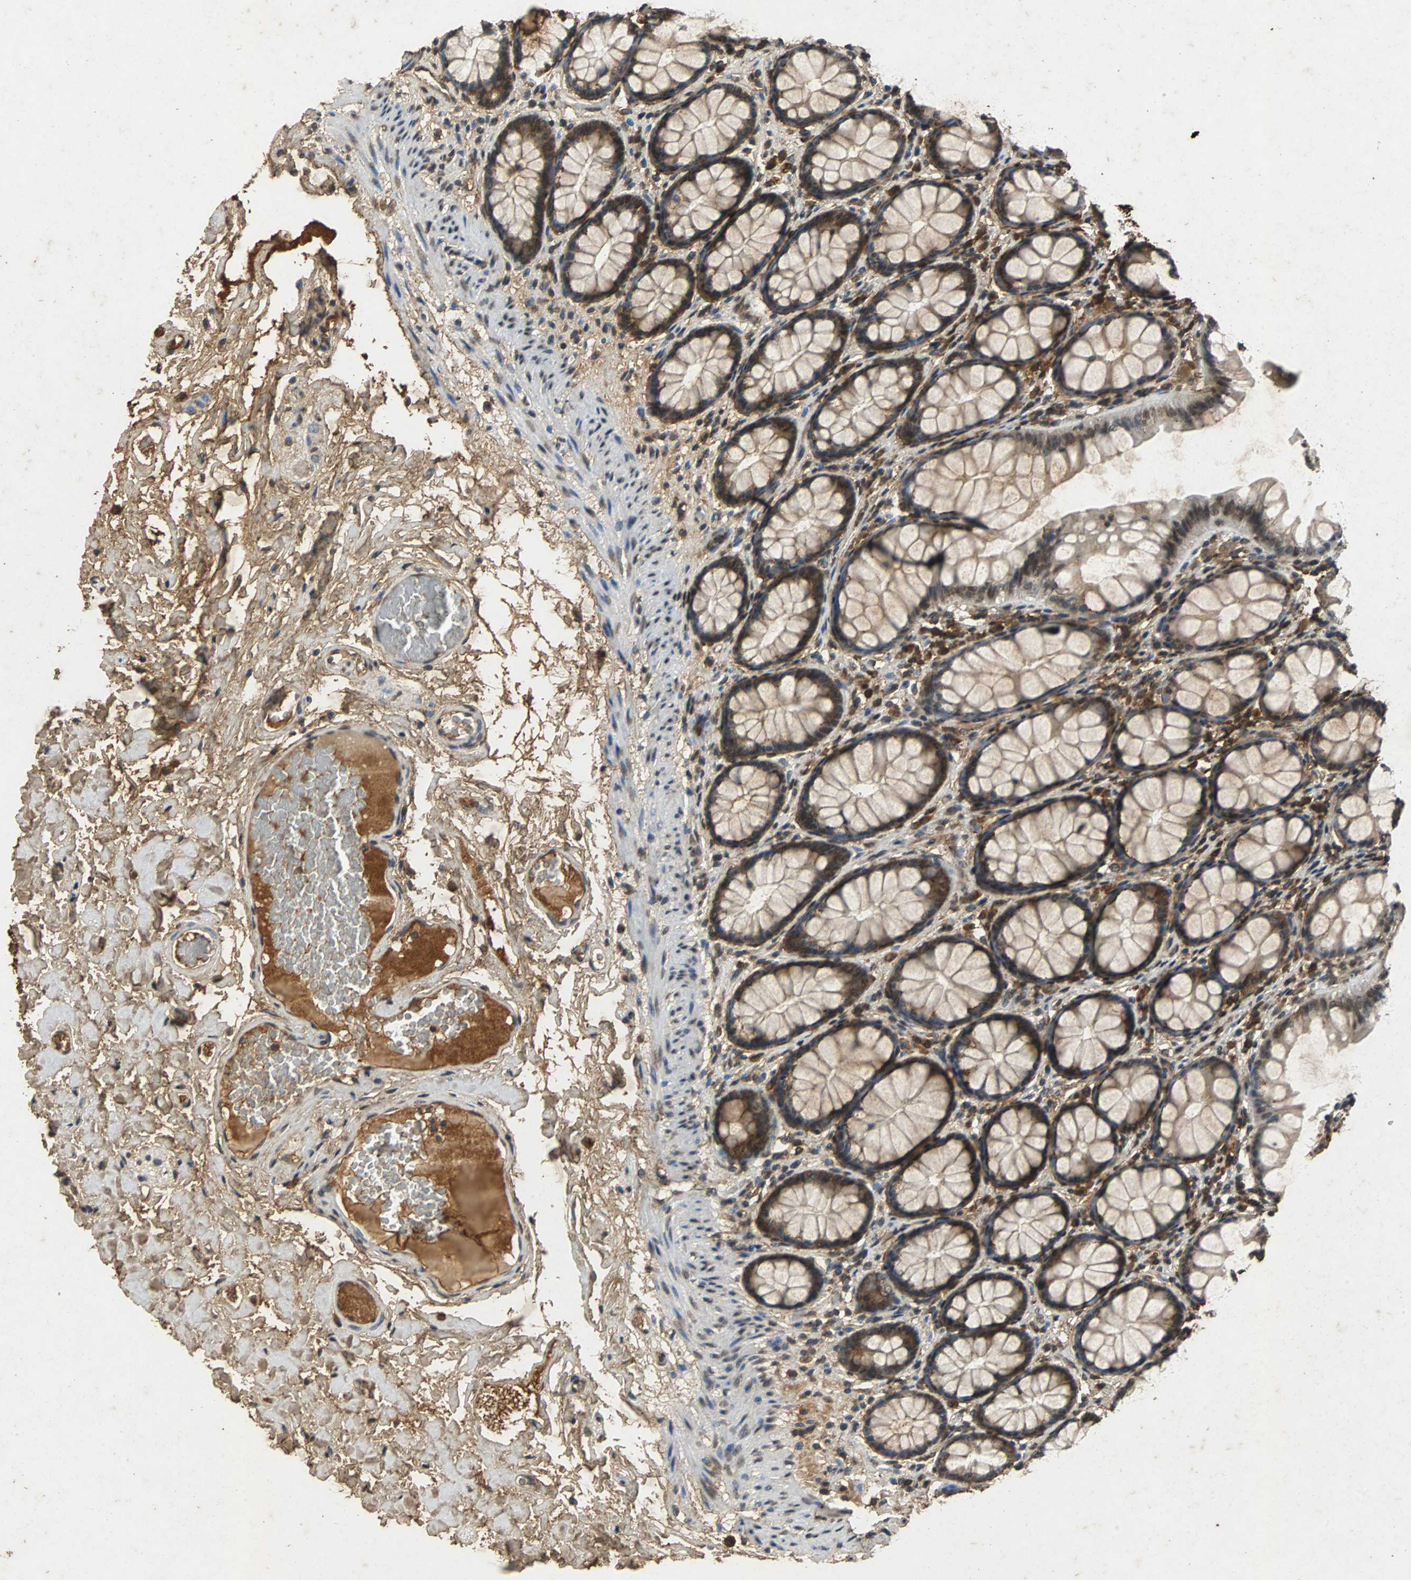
{"staining": {"intensity": "moderate", "quantity": ">75%", "location": "cytoplasmic/membranous"}, "tissue": "colon", "cell_type": "Endothelial cells", "image_type": "normal", "snomed": [{"axis": "morphology", "description": "Normal tissue, NOS"}, {"axis": "topography", "description": "Colon"}], "caption": "This photomicrograph exhibits unremarkable colon stained with immunohistochemistry to label a protein in brown. The cytoplasmic/membranous of endothelial cells show moderate positivity for the protein. Nuclei are counter-stained blue.", "gene": "NAA10", "patient": {"sex": "female", "age": 55}}